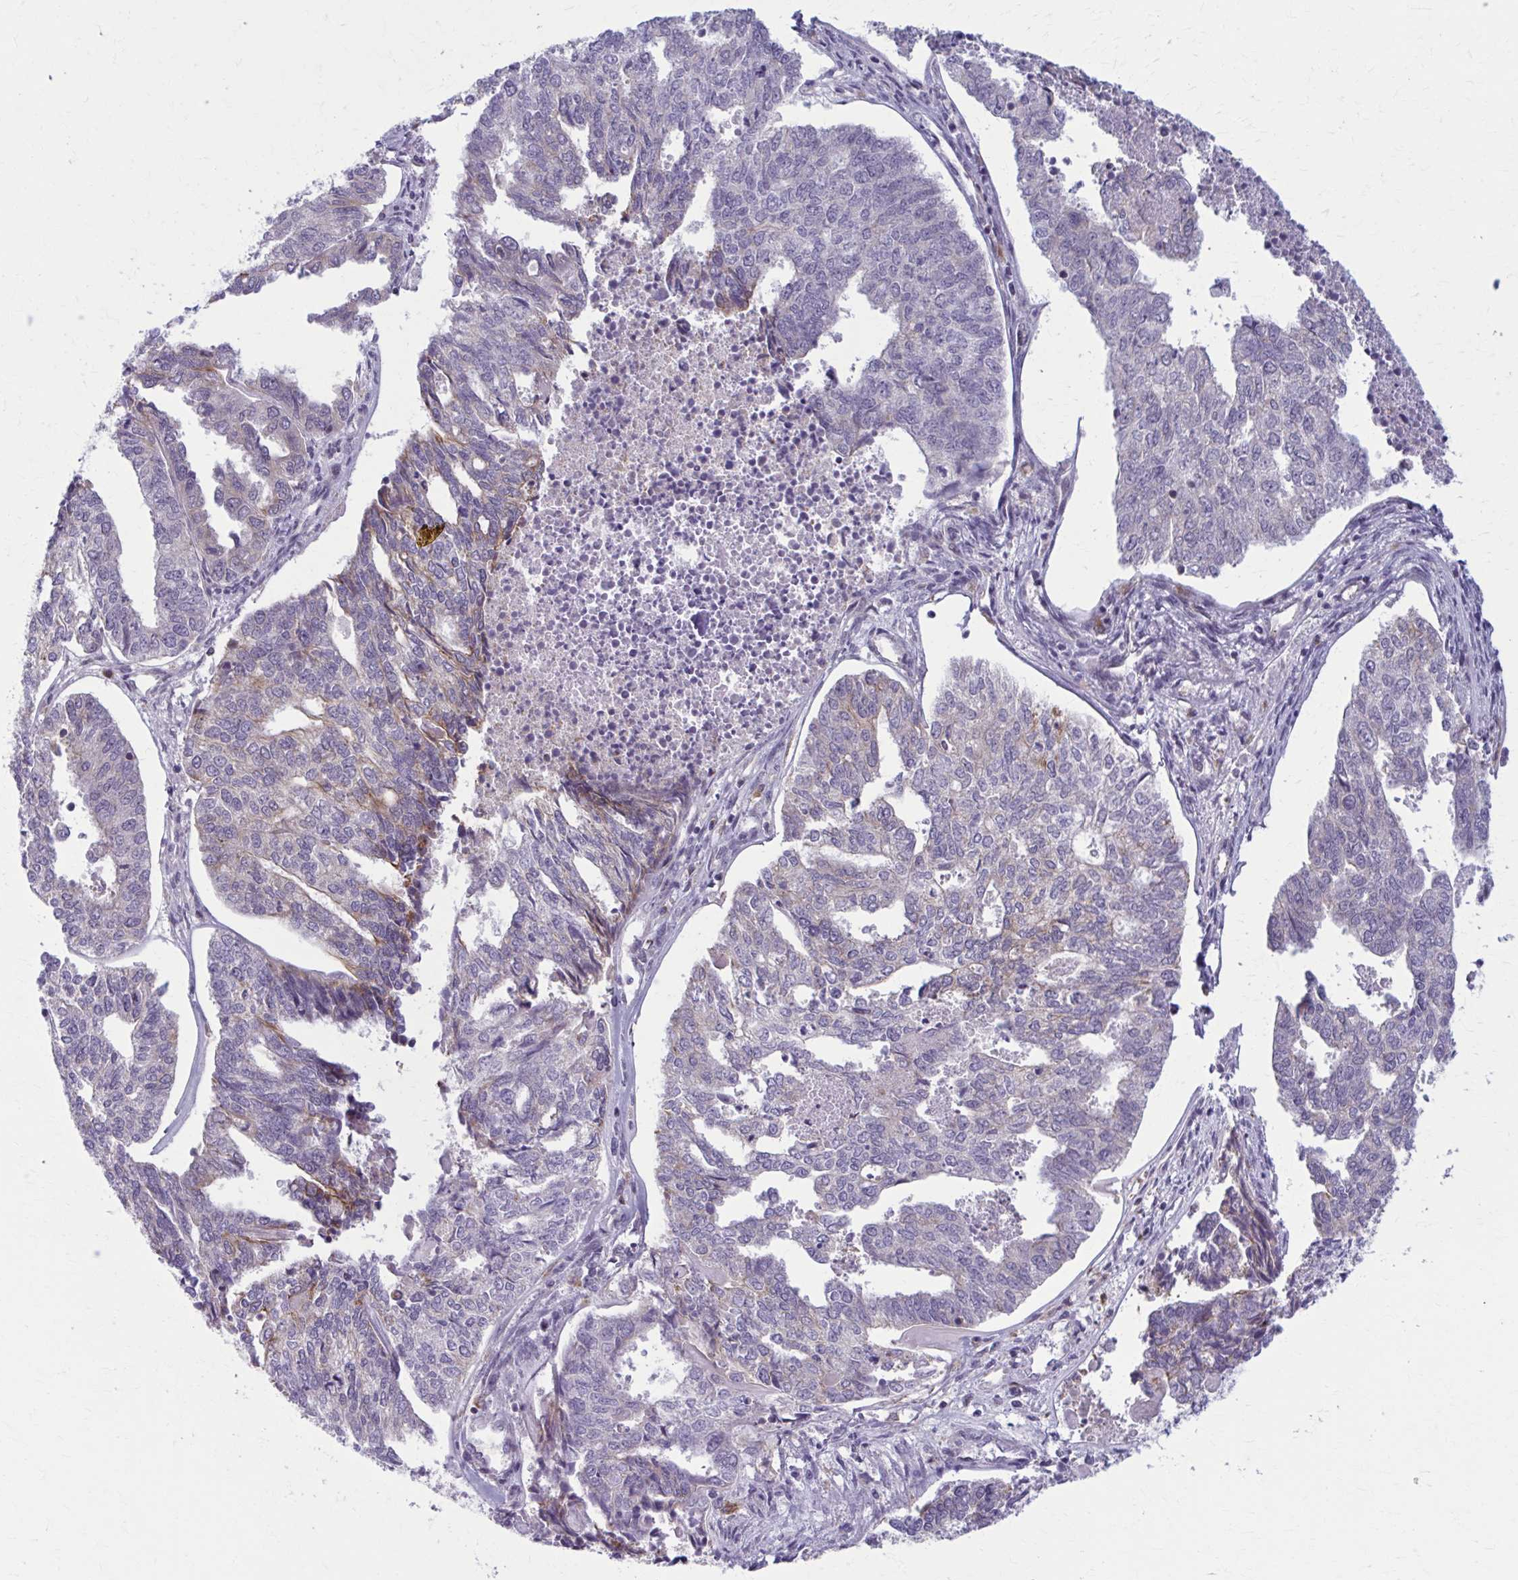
{"staining": {"intensity": "negative", "quantity": "none", "location": "none"}, "tissue": "endometrial cancer", "cell_type": "Tumor cells", "image_type": "cancer", "snomed": [{"axis": "morphology", "description": "Adenocarcinoma, NOS"}, {"axis": "topography", "description": "Endometrium"}], "caption": "This is a photomicrograph of immunohistochemistry staining of endometrial cancer, which shows no staining in tumor cells.", "gene": "NUMBL", "patient": {"sex": "female", "age": 73}}